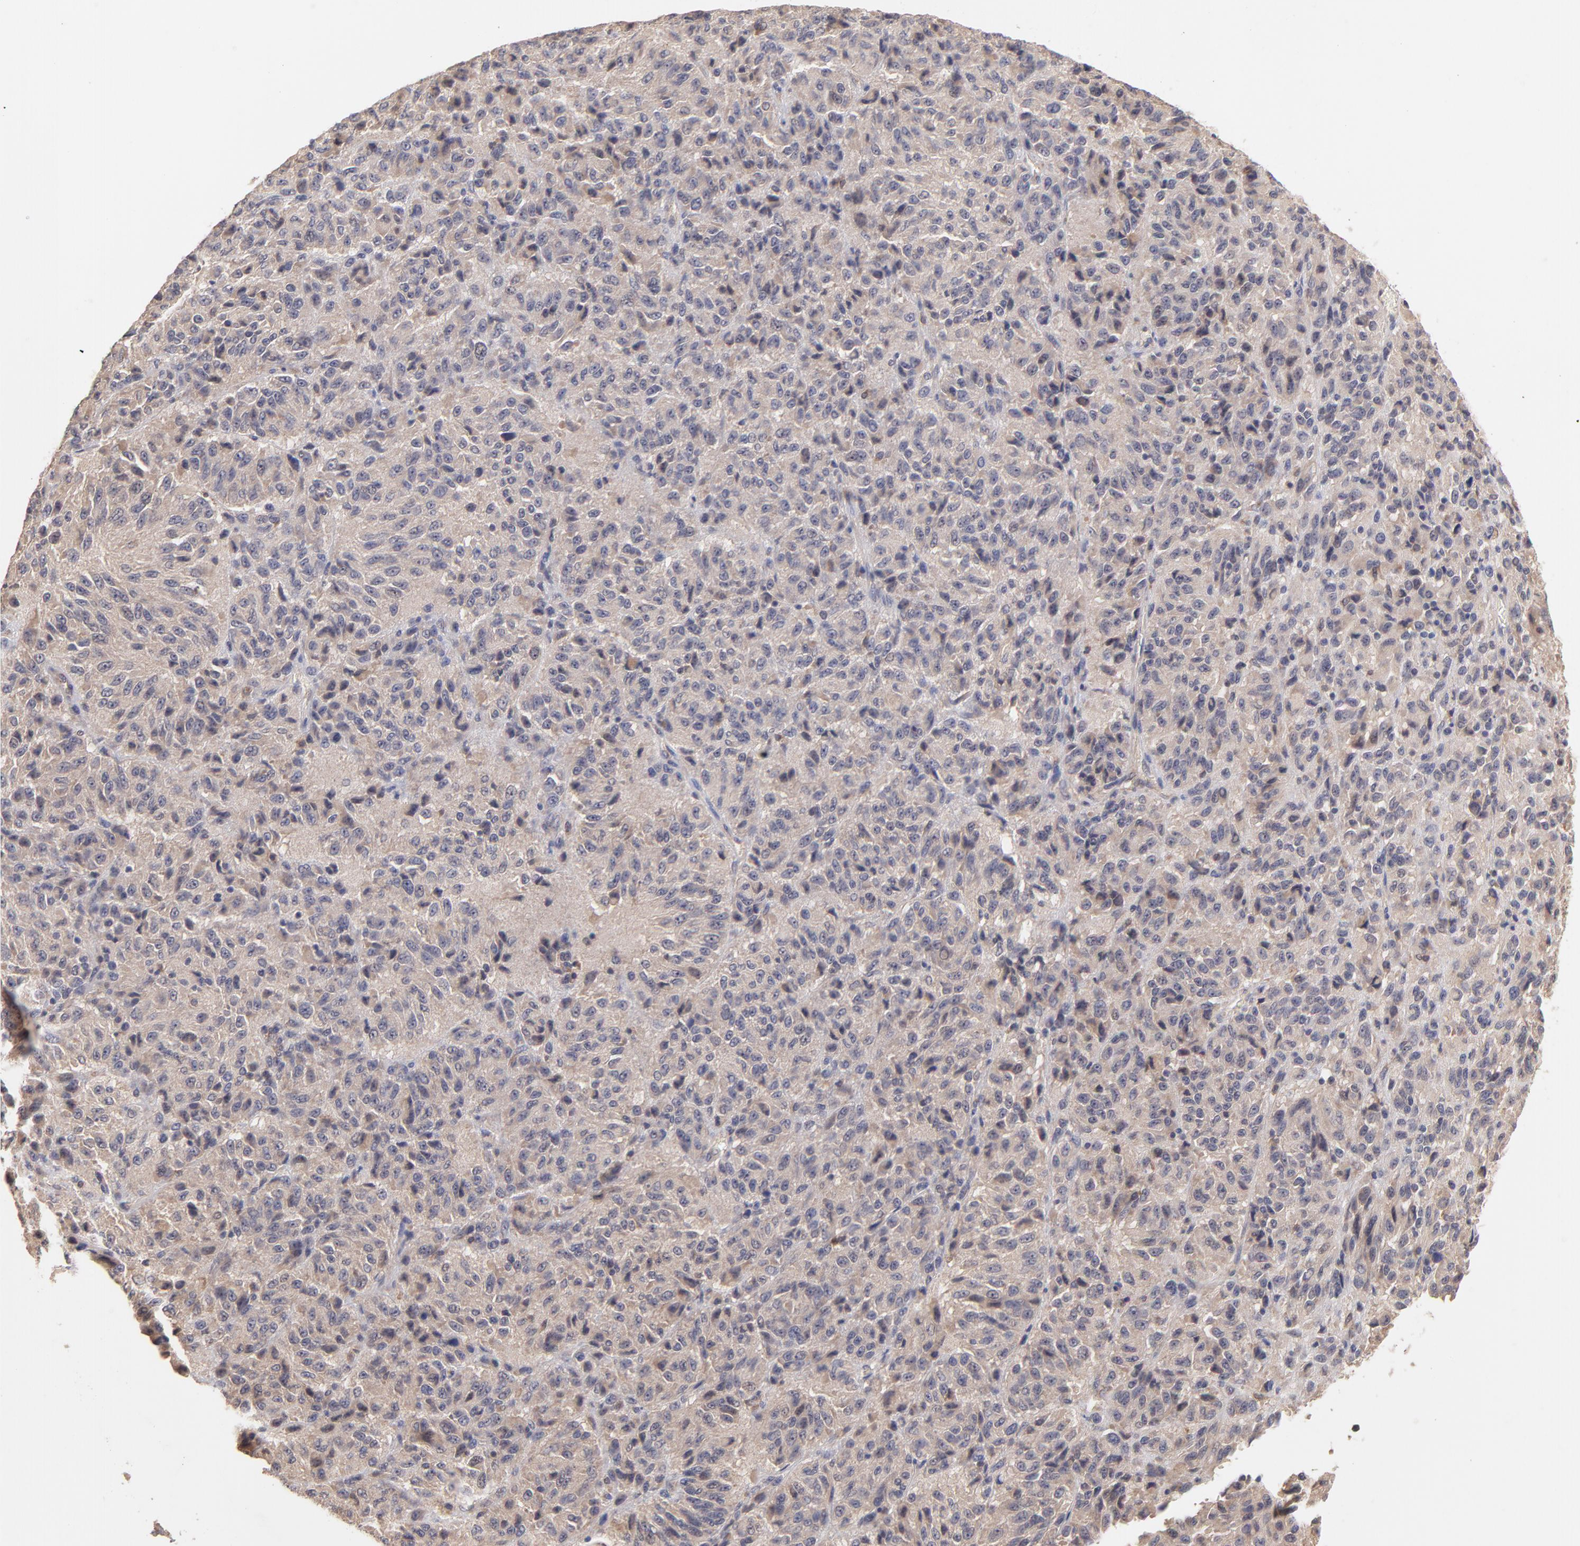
{"staining": {"intensity": "weak", "quantity": ">75%", "location": "cytoplasmic/membranous"}, "tissue": "melanoma", "cell_type": "Tumor cells", "image_type": "cancer", "snomed": [{"axis": "morphology", "description": "Malignant melanoma, Metastatic site"}, {"axis": "topography", "description": "Lung"}], "caption": "The photomicrograph shows staining of melanoma, revealing weak cytoplasmic/membranous protein positivity (brown color) within tumor cells.", "gene": "STAP2", "patient": {"sex": "male", "age": 64}}